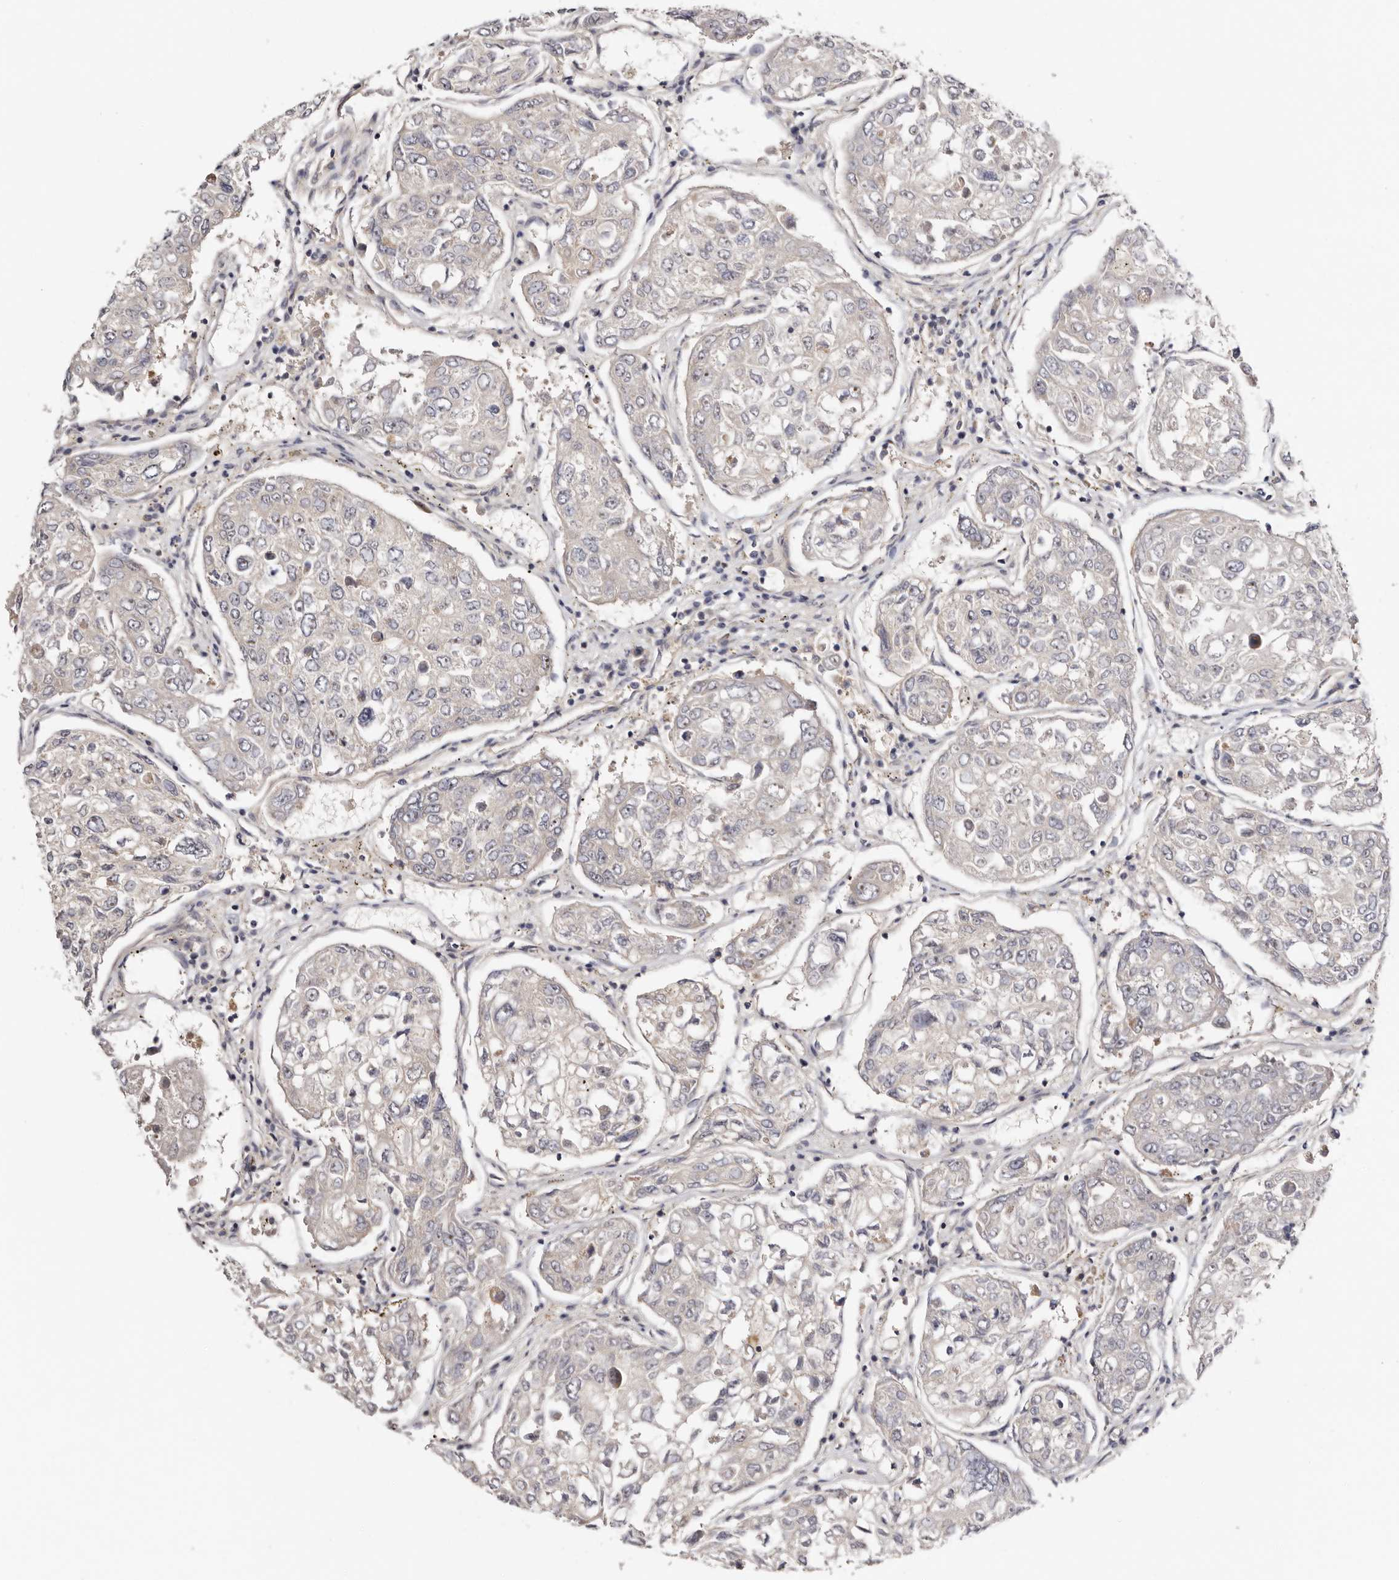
{"staining": {"intensity": "negative", "quantity": "none", "location": "none"}, "tissue": "urothelial cancer", "cell_type": "Tumor cells", "image_type": "cancer", "snomed": [{"axis": "morphology", "description": "Urothelial carcinoma, High grade"}, {"axis": "topography", "description": "Lymph node"}, {"axis": "topography", "description": "Urinary bladder"}], "caption": "This is an immunohistochemistry (IHC) image of urothelial cancer. There is no staining in tumor cells.", "gene": "PANK4", "patient": {"sex": "male", "age": 51}}